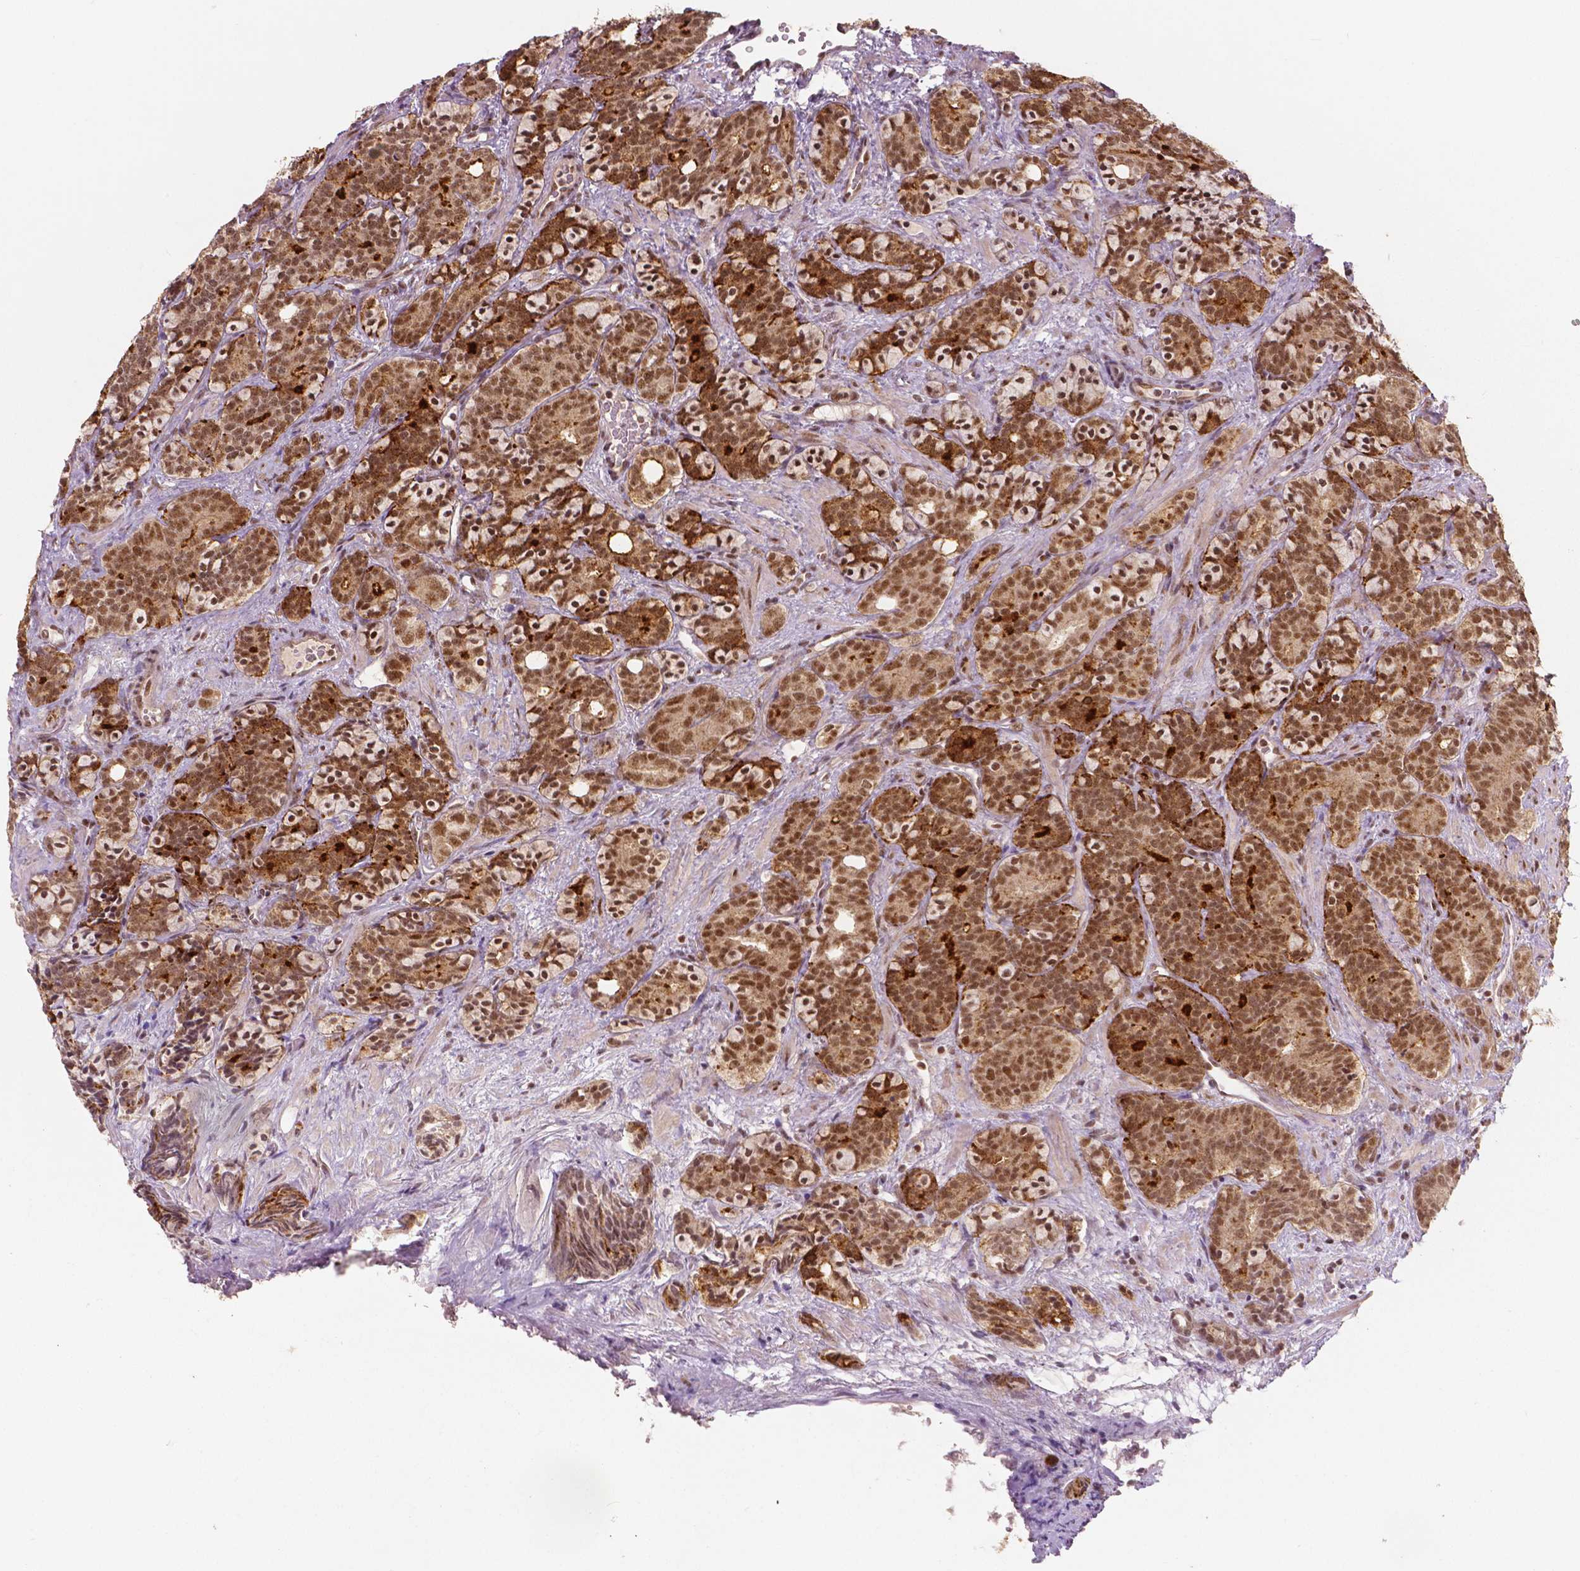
{"staining": {"intensity": "moderate", "quantity": ">75%", "location": "cytoplasmic/membranous,nuclear"}, "tissue": "prostate cancer", "cell_type": "Tumor cells", "image_type": "cancer", "snomed": [{"axis": "morphology", "description": "Adenocarcinoma, High grade"}, {"axis": "topography", "description": "Prostate"}], "caption": "Immunohistochemical staining of human prostate high-grade adenocarcinoma shows medium levels of moderate cytoplasmic/membranous and nuclear protein expression in about >75% of tumor cells. (DAB (3,3'-diaminobenzidine) IHC, brown staining for protein, blue staining for nuclei).", "gene": "NSD2", "patient": {"sex": "male", "age": 84}}